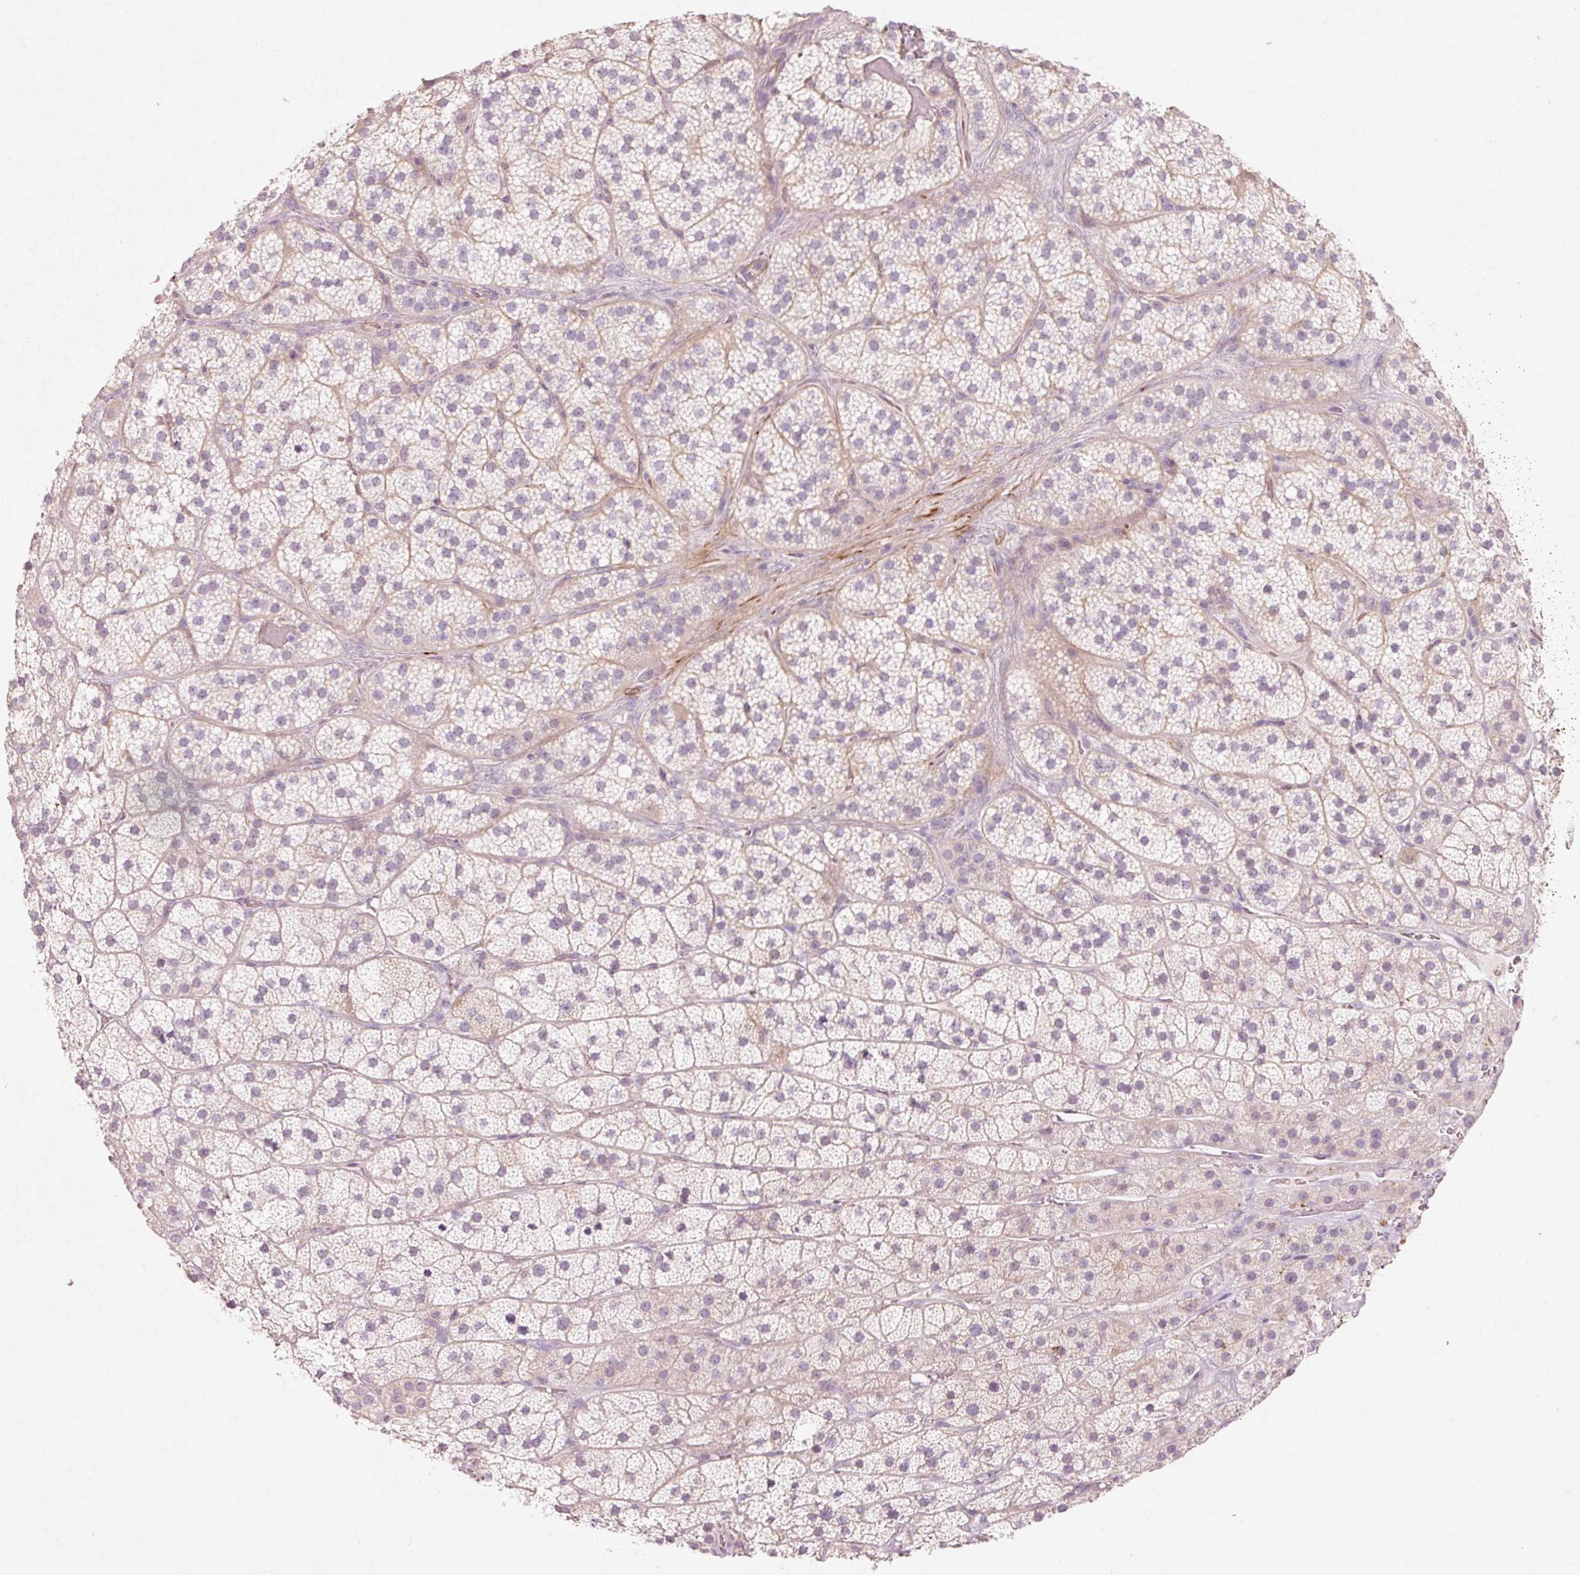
{"staining": {"intensity": "negative", "quantity": "none", "location": "none"}, "tissue": "adrenal gland", "cell_type": "Glandular cells", "image_type": "normal", "snomed": [{"axis": "morphology", "description": "Normal tissue, NOS"}, {"axis": "topography", "description": "Adrenal gland"}], "caption": "Micrograph shows no protein positivity in glandular cells of unremarkable adrenal gland. Nuclei are stained in blue.", "gene": "TRIM73", "patient": {"sex": "male", "age": 57}}